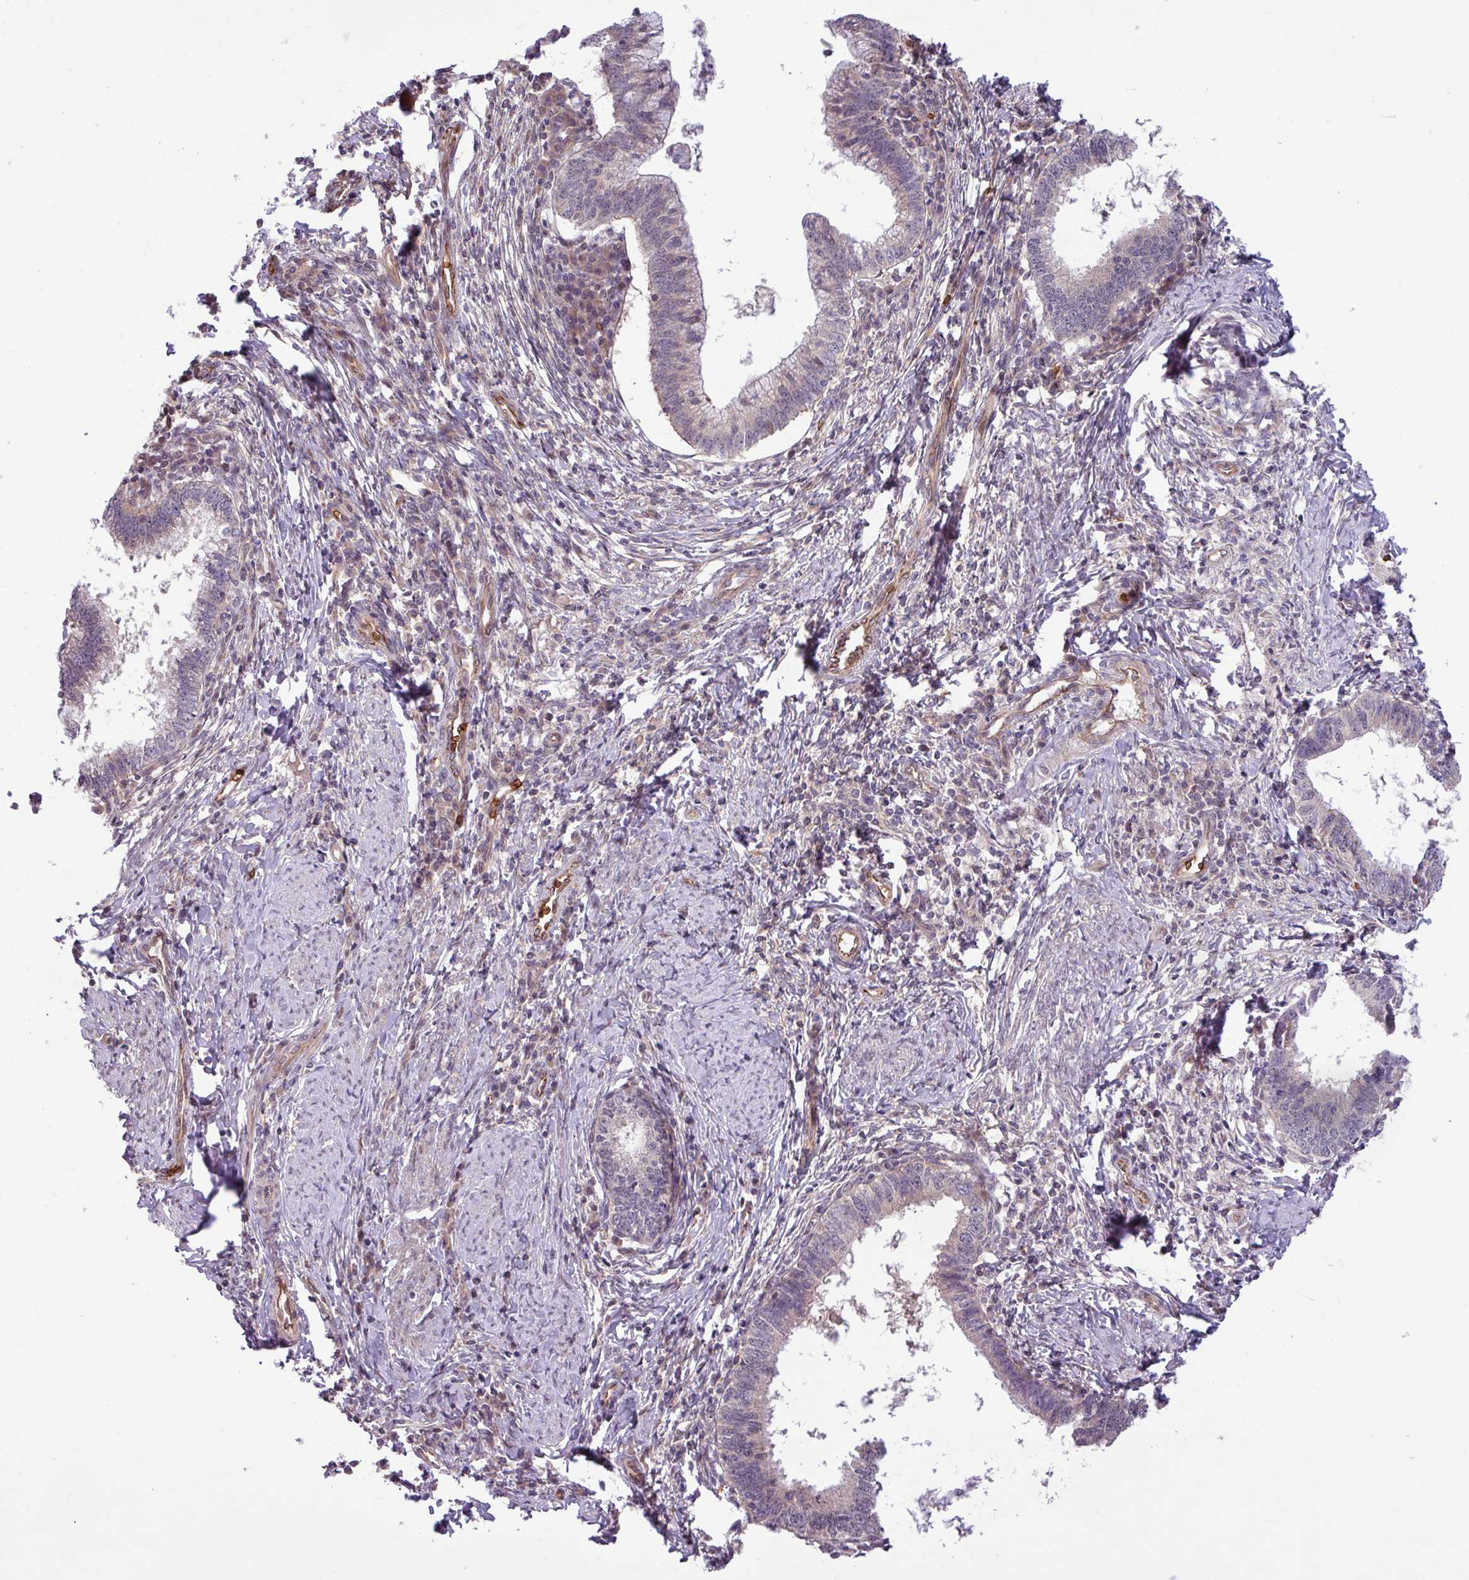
{"staining": {"intensity": "weak", "quantity": "<25%", "location": "cytoplasmic/membranous"}, "tissue": "cervical cancer", "cell_type": "Tumor cells", "image_type": "cancer", "snomed": [{"axis": "morphology", "description": "Adenocarcinoma, NOS"}, {"axis": "topography", "description": "Cervix"}], "caption": "High power microscopy photomicrograph of an immunohistochemistry photomicrograph of cervical cancer, revealing no significant expression in tumor cells. (DAB immunohistochemistry with hematoxylin counter stain).", "gene": "RAD21L1", "patient": {"sex": "female", "age": 36}}